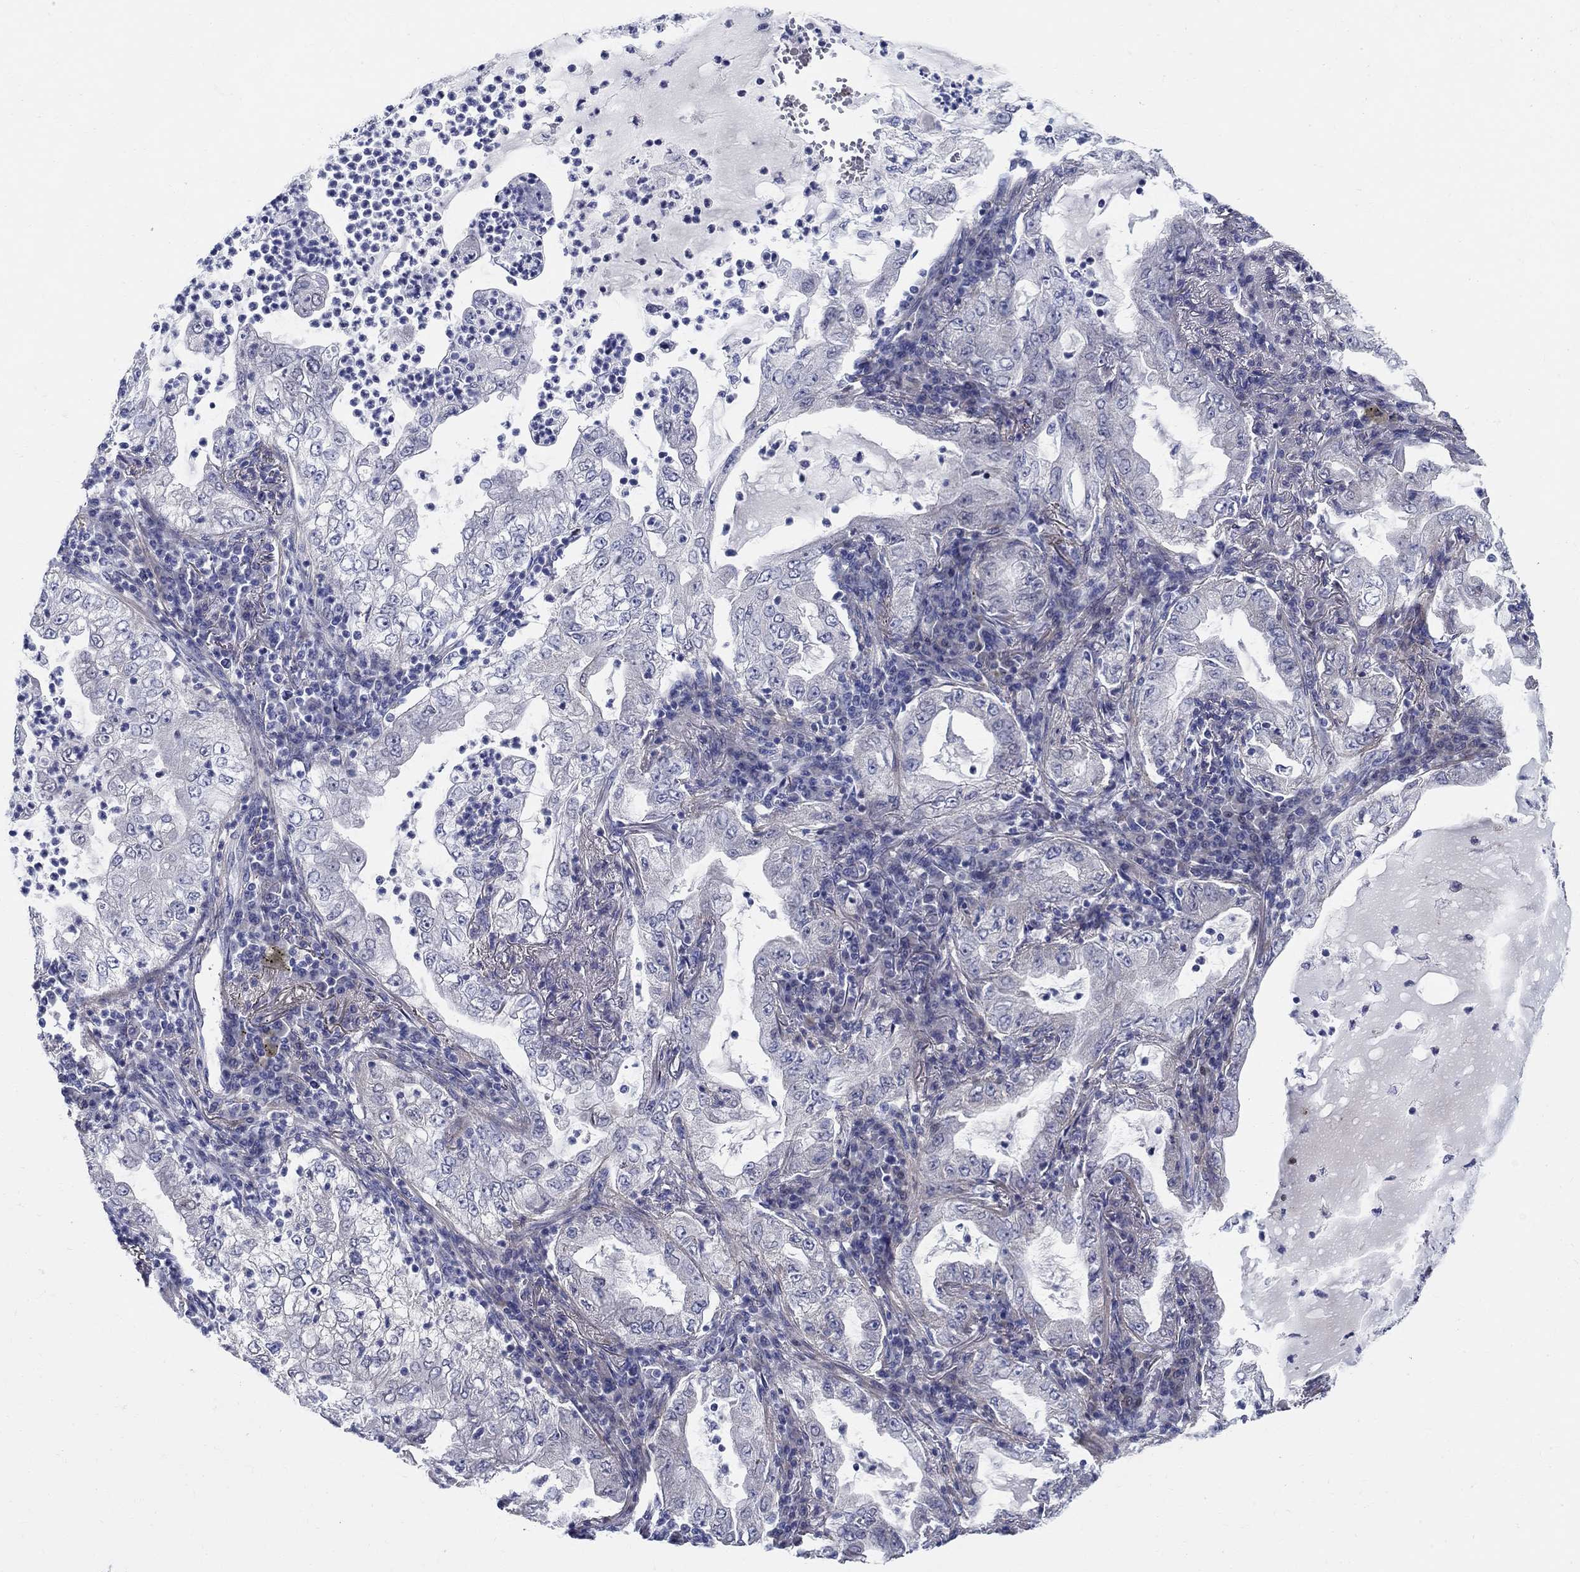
{"staining": {"intensity": "negative", "quantity": "none", "location": "none"}, "tissue": "lung cancer", "cell_type": "Tumor cells", "image_type": "cancer", "snomed": [{"axis": "morphology", "description": "Adenocarcinoma, NOS"}, {"axis": "topography", "description": "Lung"}], "caption": "Immunohistochemistry (IHC) histopathology image of lung cancer (adenocarcinoma) stained for a protein (brown), which demonstrates no positivity in tumor cells.", "gene": "C16orf46", "patient": {"sex": "female", "age": 73}}